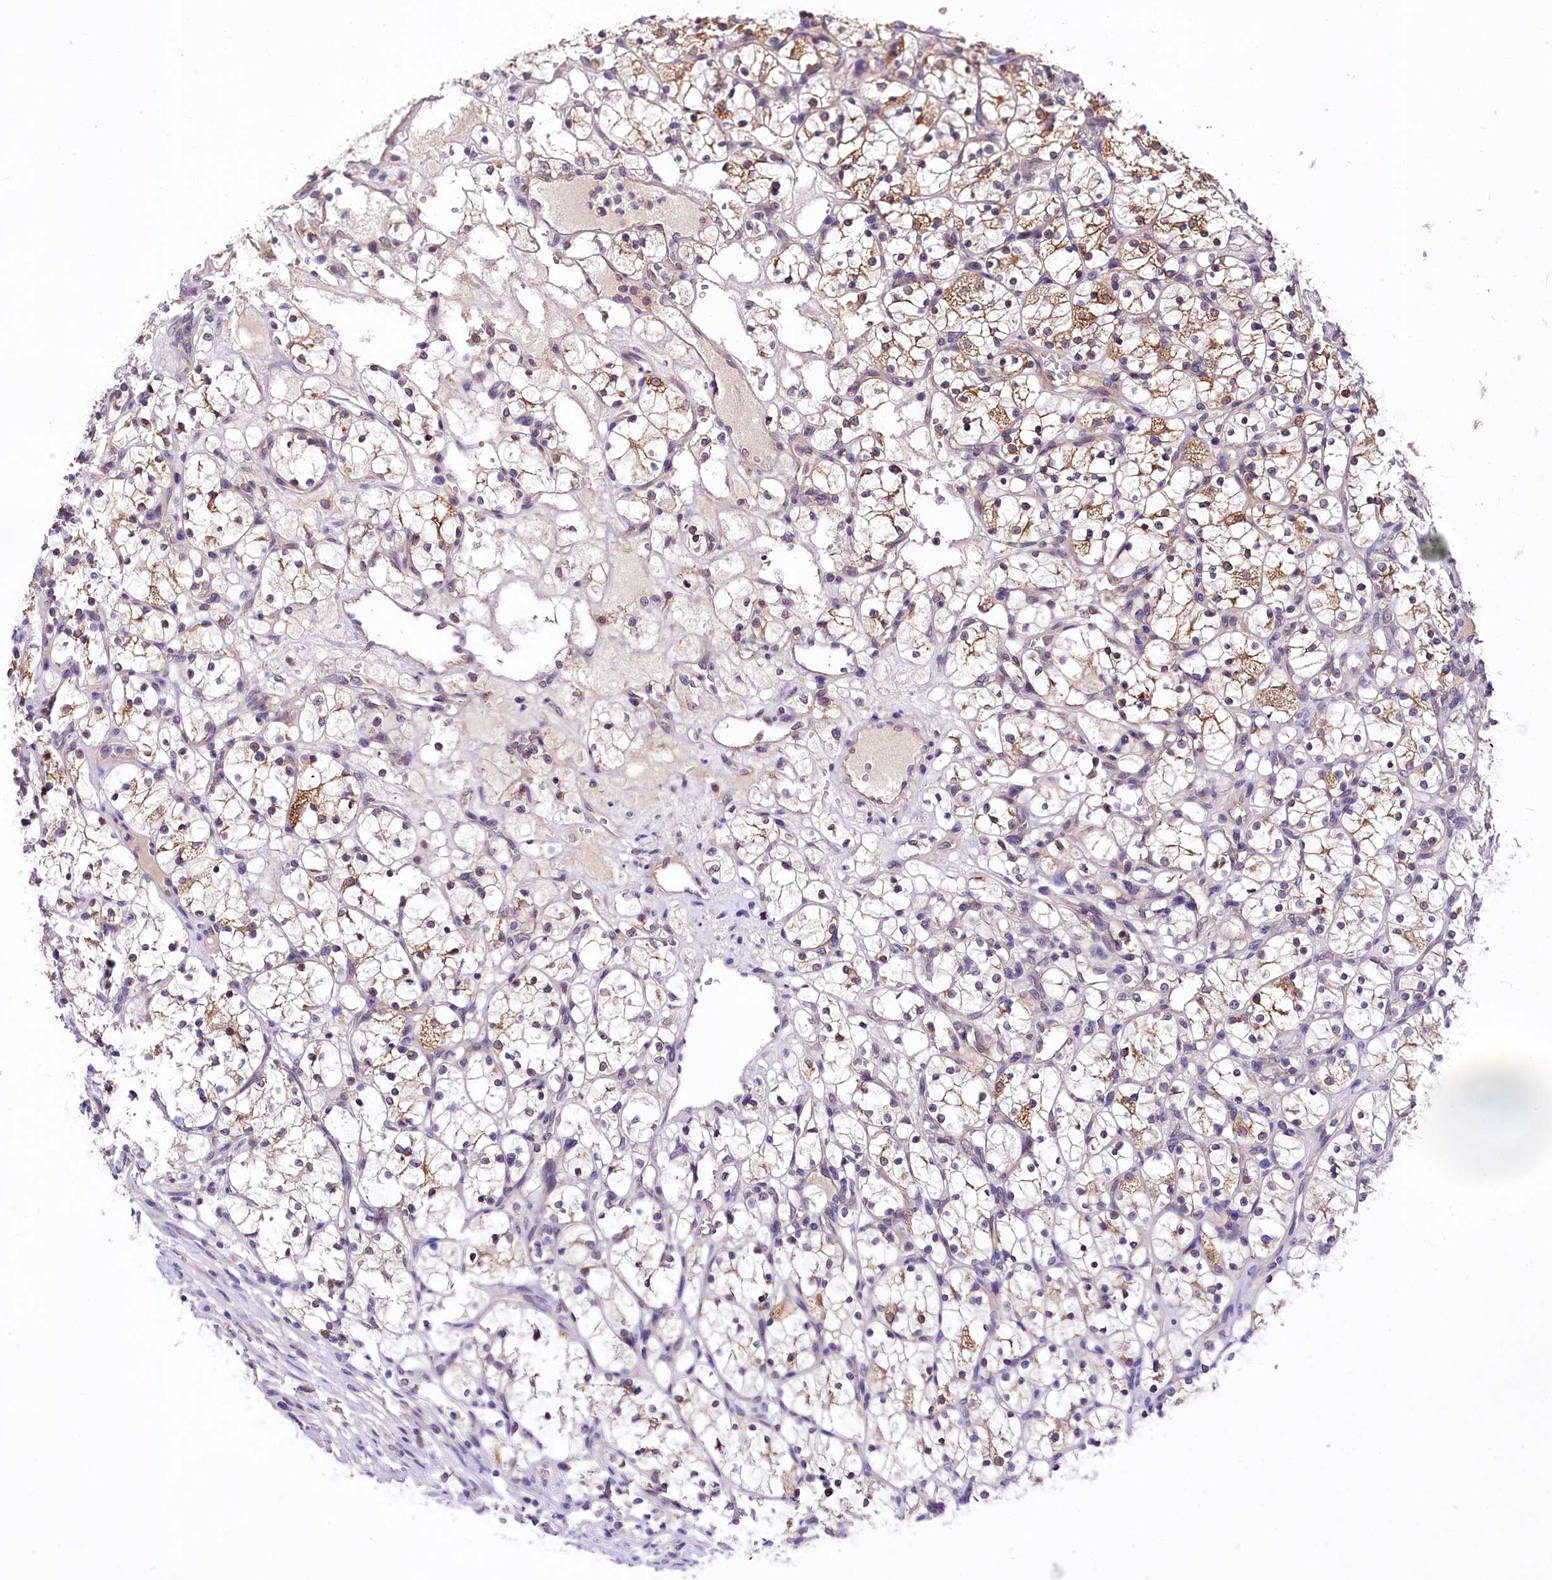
{"staining": {"intensity": "moderate", "quantity": "25%-75%", "location": "cytoplasmic/membranous"}, "tissue": "renal cancer", "cell_type": "Tumor cells", "image_type": "cancer", "snomed": [{"axis": "morphology", "description": "Adenocarcinoma, NOS"}, {"axis": "topography", "description": "Kidney"}], "caption": "A photomicrograph showing moderate cytoplasmic/membranous expression in approximately 25%-75% of tumor cells in renal adenocarcinoma, as visualized by brown immunohistochemical staining.", "gene": "UBE3A", "patient": {"sex": "female", "age": 69}}